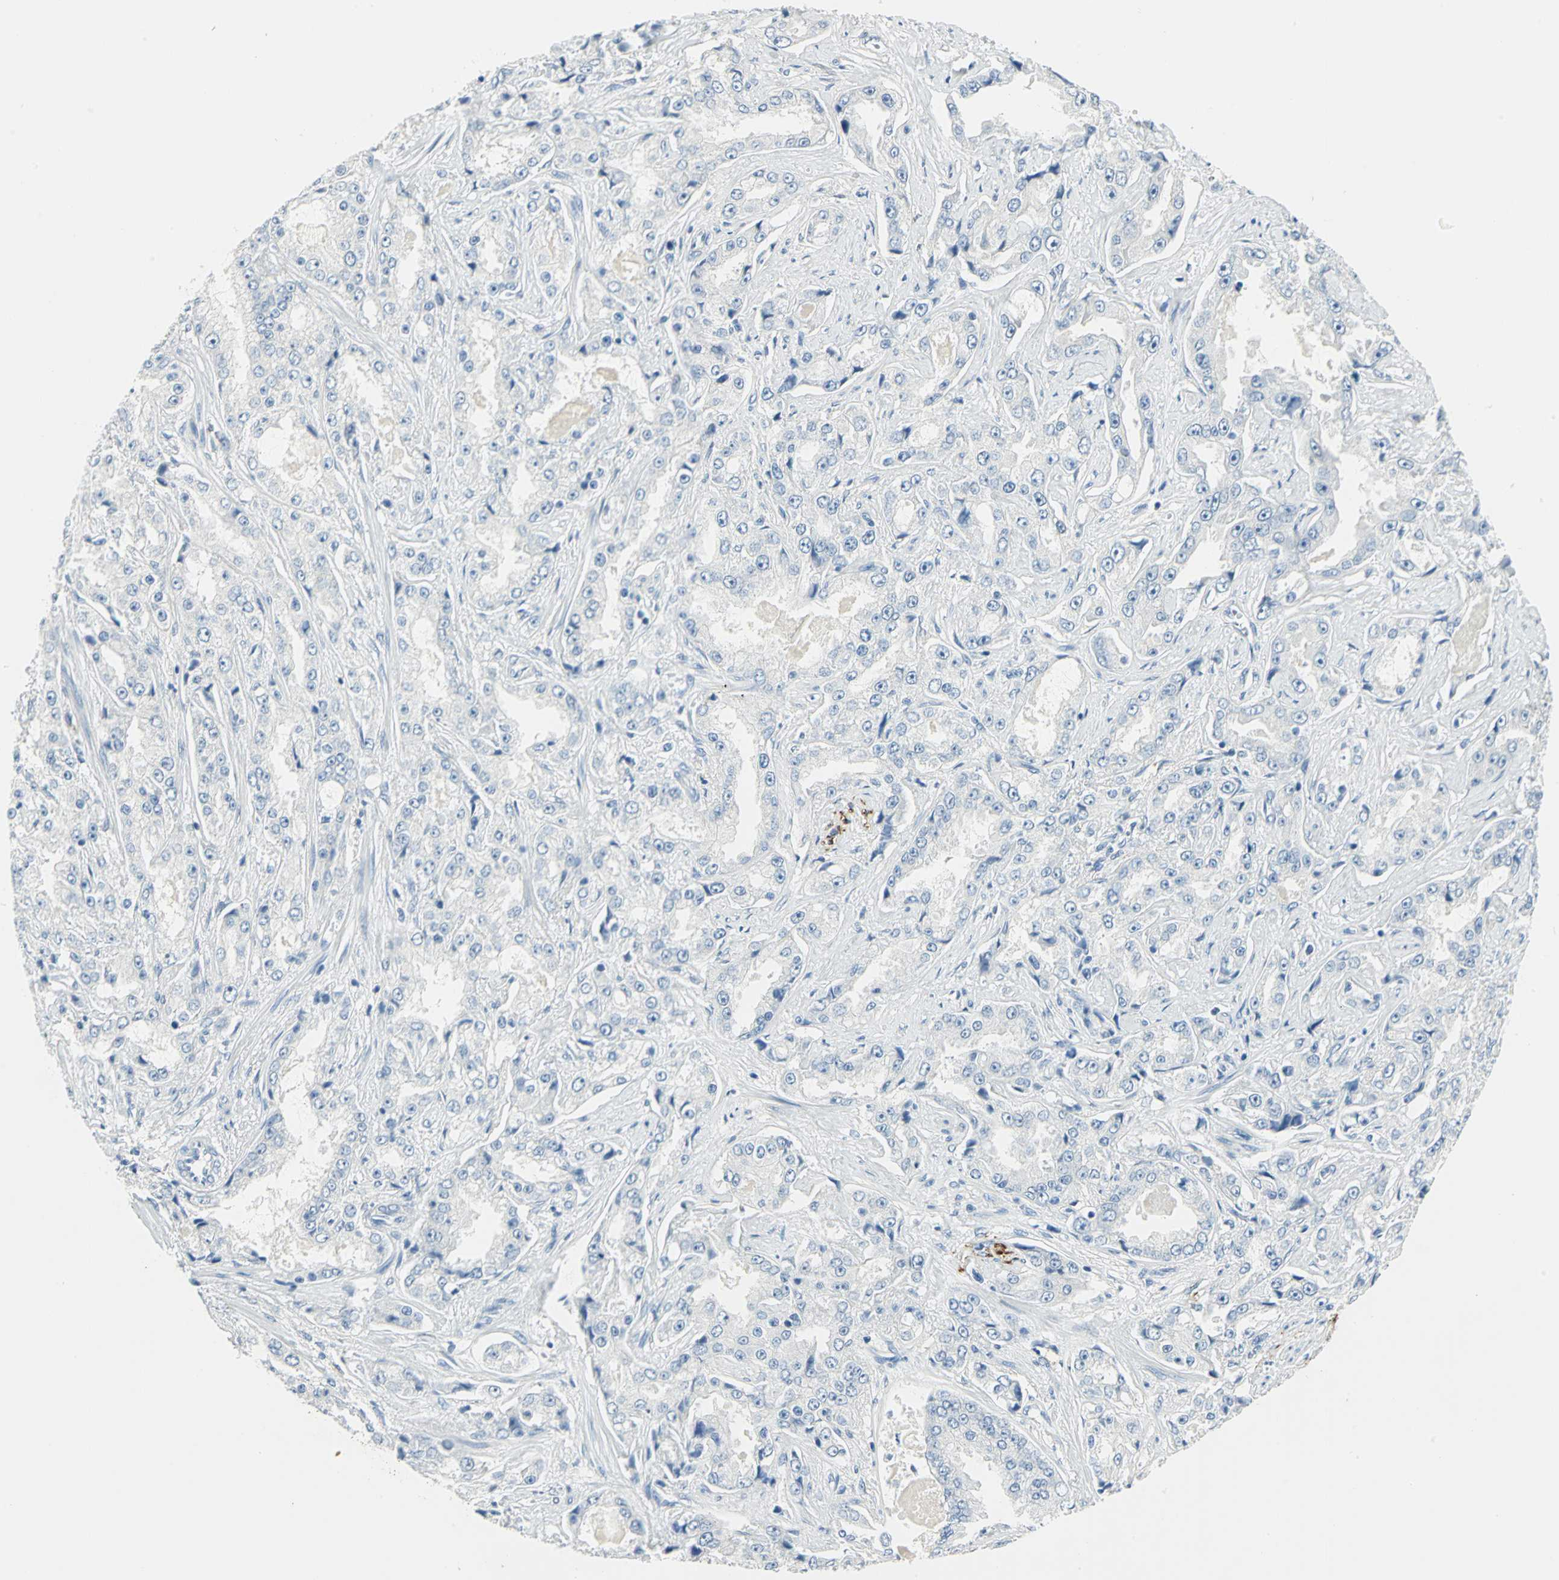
{"staining": {"intensity": "negative", "quantity": "none", "location": "none"}, "tissue": "prostate cancer", "cell_type": "Tumor cells", "image_type": "cancer", "snomed": [{"axis": "morphology", "description": "Adenocarcinoma, High grade"}, {"axis": "topography", "description": "Prostate"}], "caption": "IHC photomicrograph of neoplastic tissue: prostate adenocarcinoma (high-grade) stained with DAB displays no significant protein staining in tumor cells.", "gene": "UCHL1", "patient": {"sex": "male", "age": 73}}